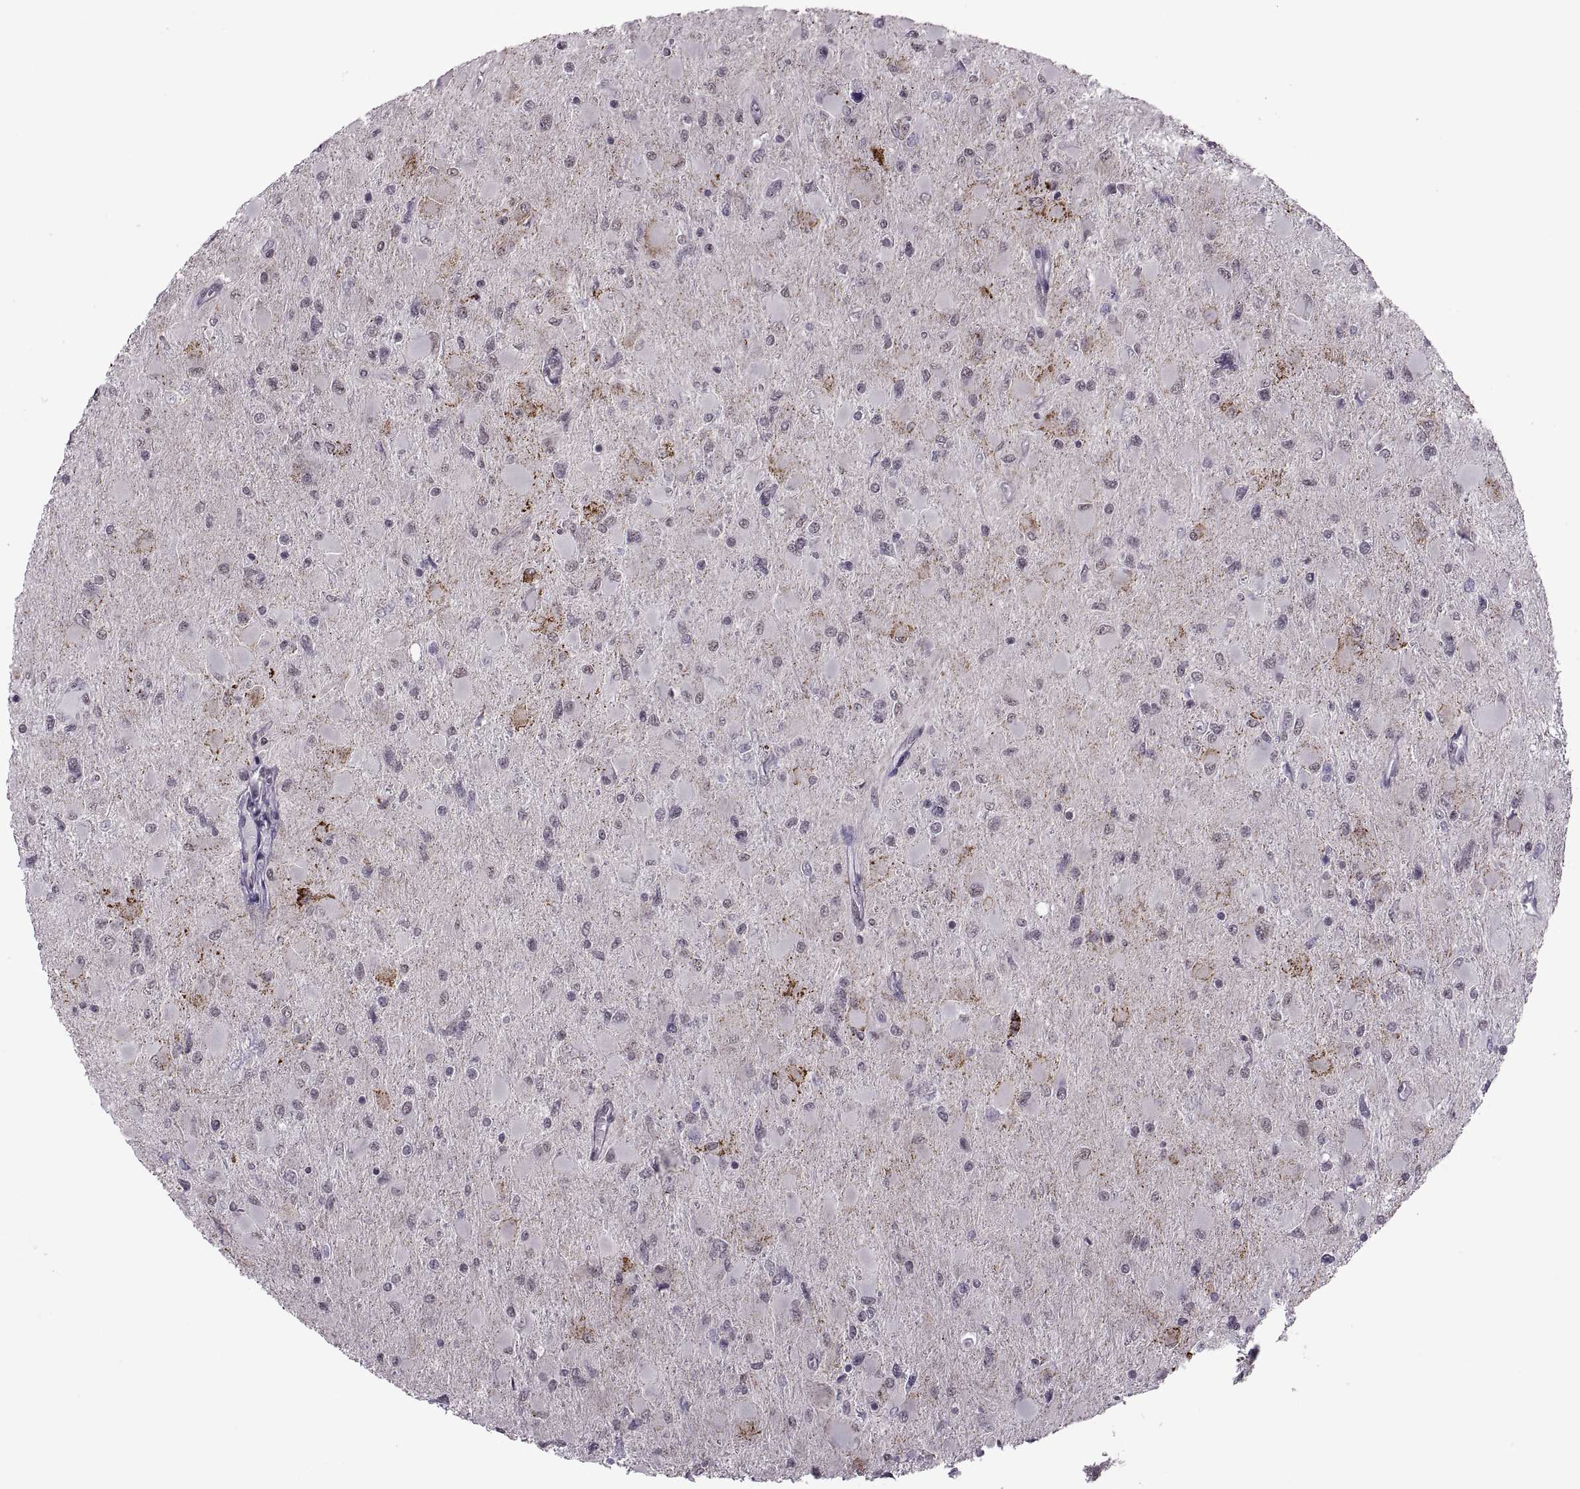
{"staining": {"intensity": "negative", "quantity": "none", "location": "none"}, "tissue": "glioma", "cell_type": "Tumor cells", "image_type": "cancer", "snomed": [{"axis": "morphology", "description": "Glioma, malignant, High grade"}, {"axis": "topography", "description": "Cerebral cortex"}], "caption": "Micrograph shows no protein staining in tumor cells of glioma tissue.", "gene": "OTP", "patient": {"sex": "female", "age": 36}}